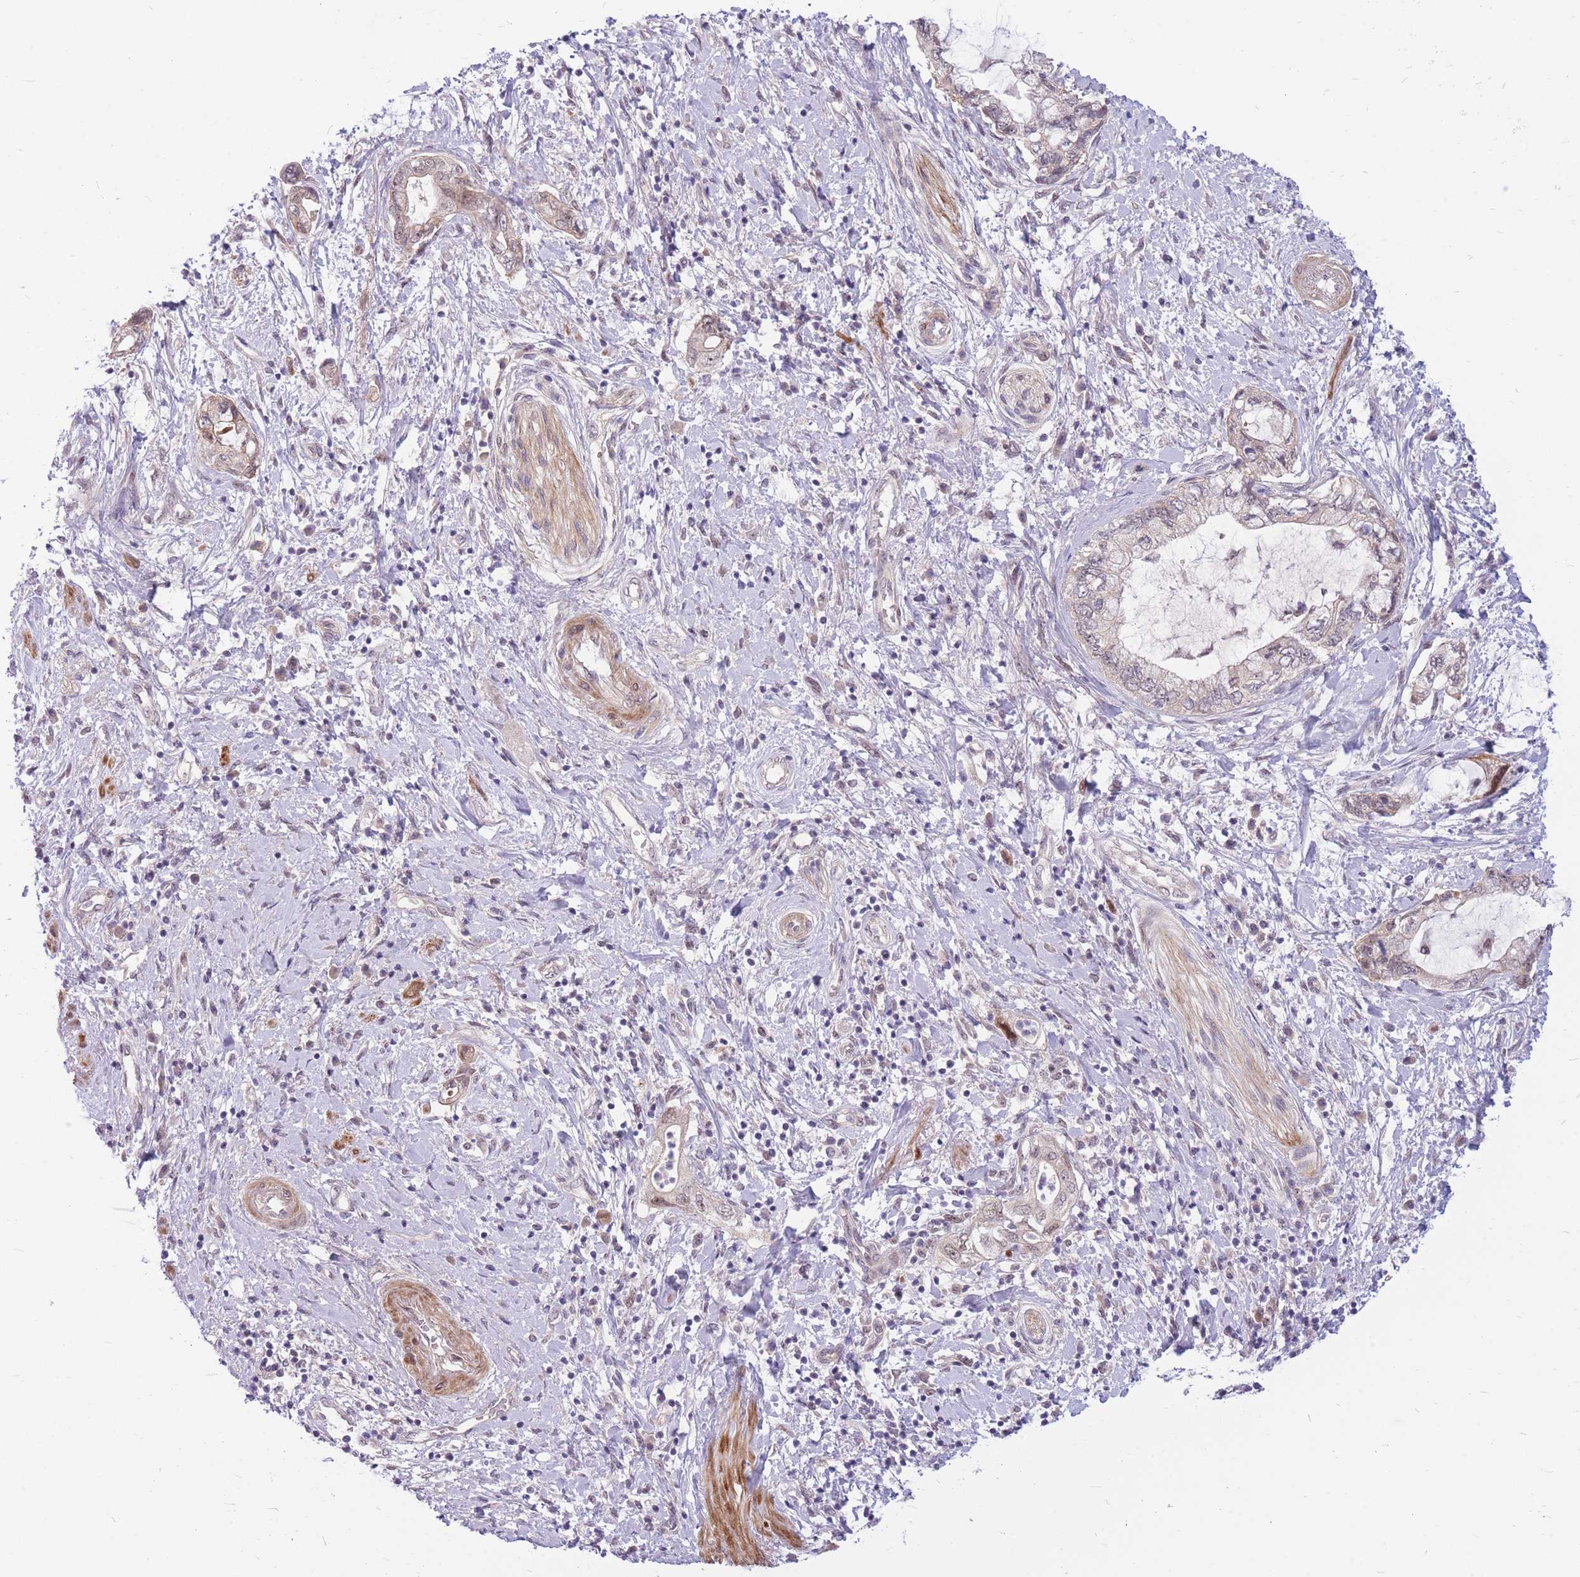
{"staining": {"intensity": "weak", "quantity": "25%-75%", "location": "cytoplasmic/membranous"}, "tissue": "pancreatic cancer", "cell_type": "Tumor cells", "image_type": "cancer", "snomed": [{"axis": "morphology", "description": "Adenocarcinoma, NOS"}, {"axis": "topography", "description": "Pancreas"}], "caption": "The immunohistochemical stain labels weak cytoplasmic/membranous expression in tumor cells of adenocarcinoma (pancreatic) tissue.", "gene": "ERCC2", "patient": {"sex": "female", "age": 73}}